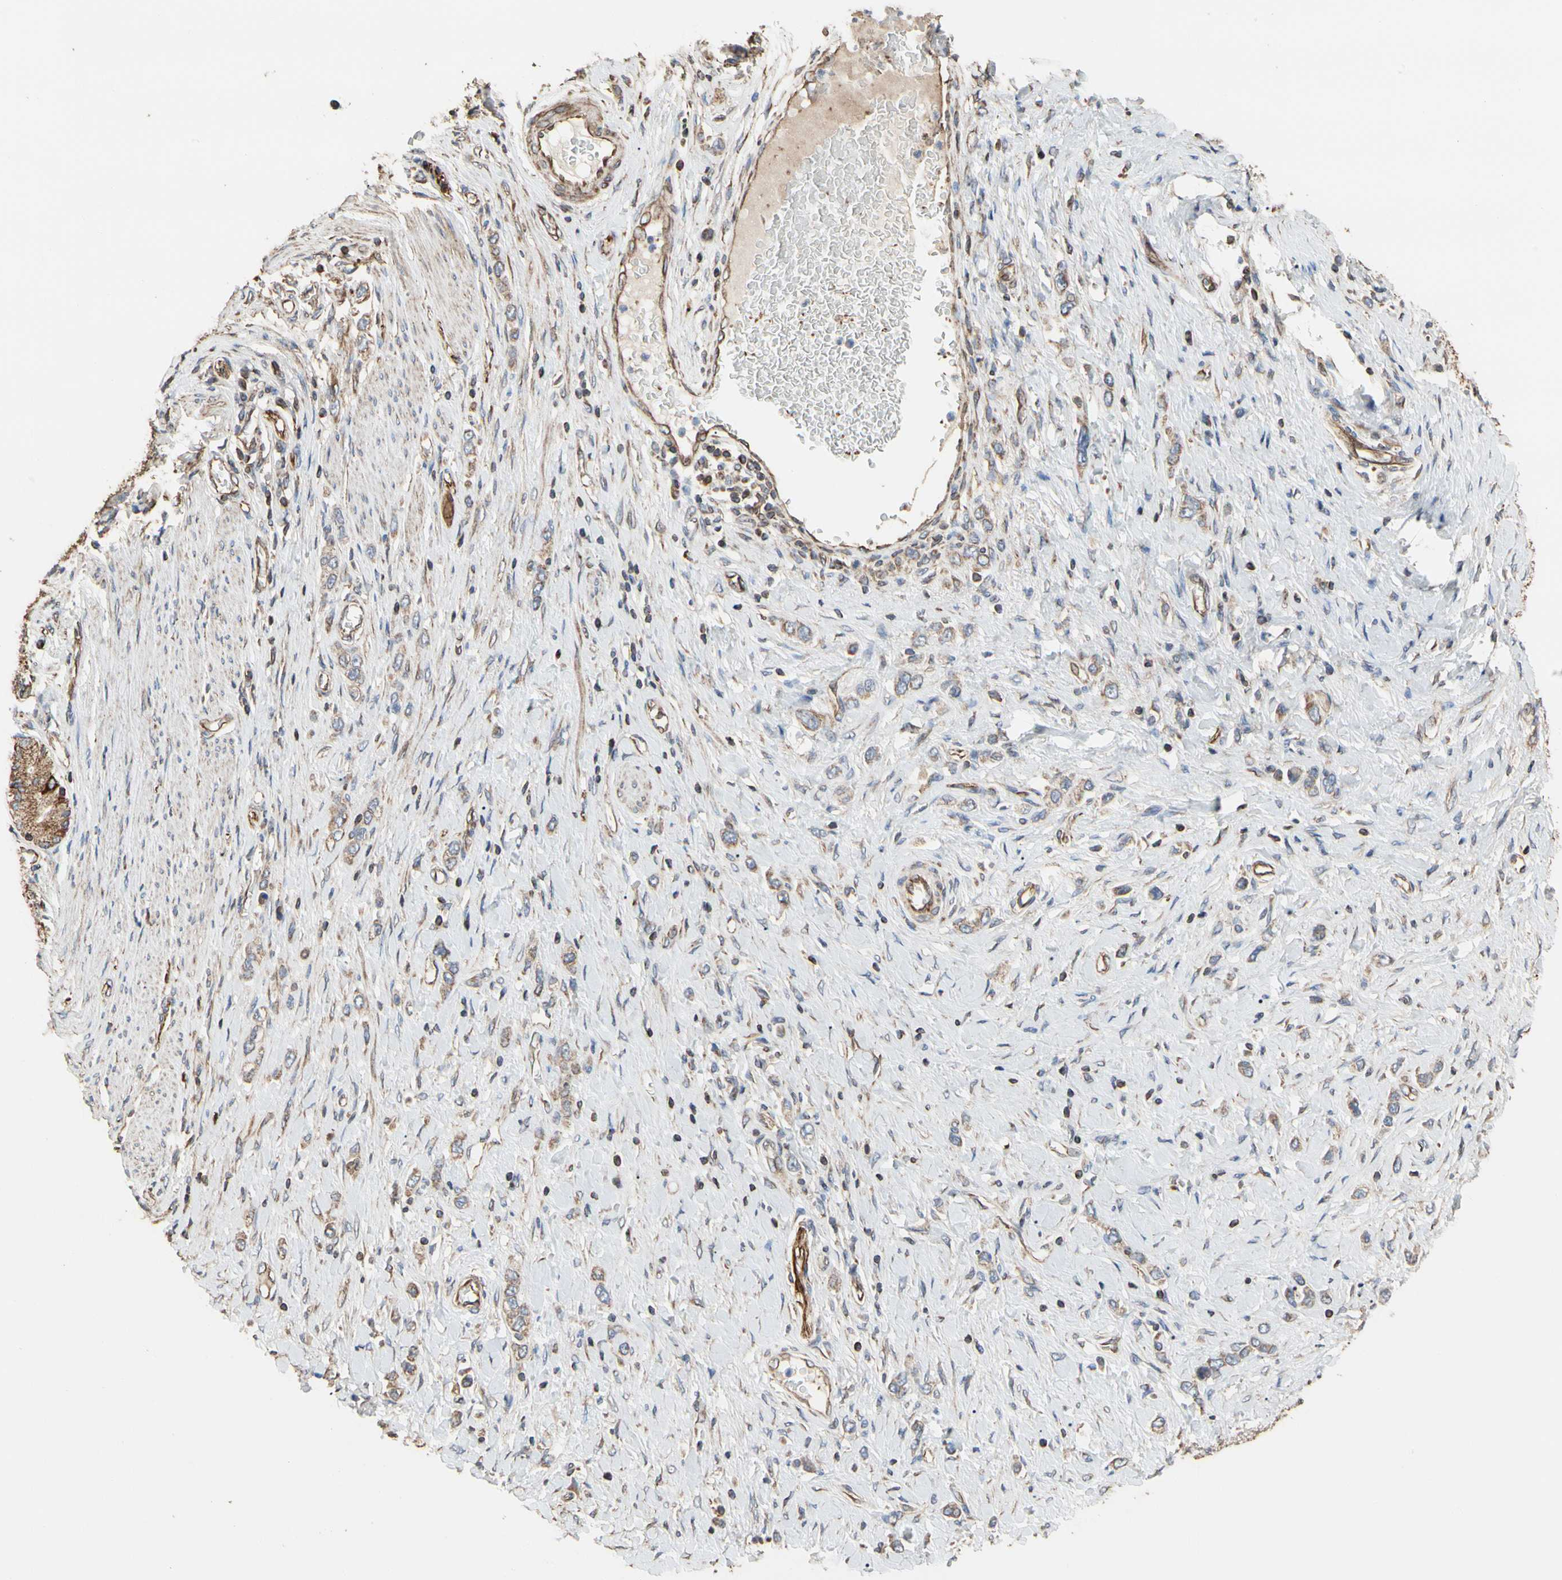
{"staining": {"intensity": "strong", "quantity": "<25%", "location": "cytoplasmic/membranous"}, "tissue": "stomach cancer", "cell_type": "Tumor cells", "image_type": "cancer", "snomed": [{"axis": "morphology", "description": "Normal tissue, NOS"}, {"axis": "morphology", "description": "Adenocarcinoma, NOS"}, {"axis": "topography", "description": "Stomach, upper"}, {"axis": "topography", "description": "Stomach"}], "caption": "Immunohistochemistry (DAB (3,3'-diaminobenzidine)) staining of human stomach adenocarcinoma shows strong cytoplasmic/membranous protein expression in approximately <25% of tumor cells.", "gene": "TUBA1A", "patient": {"sex": "female", "age": 65}}